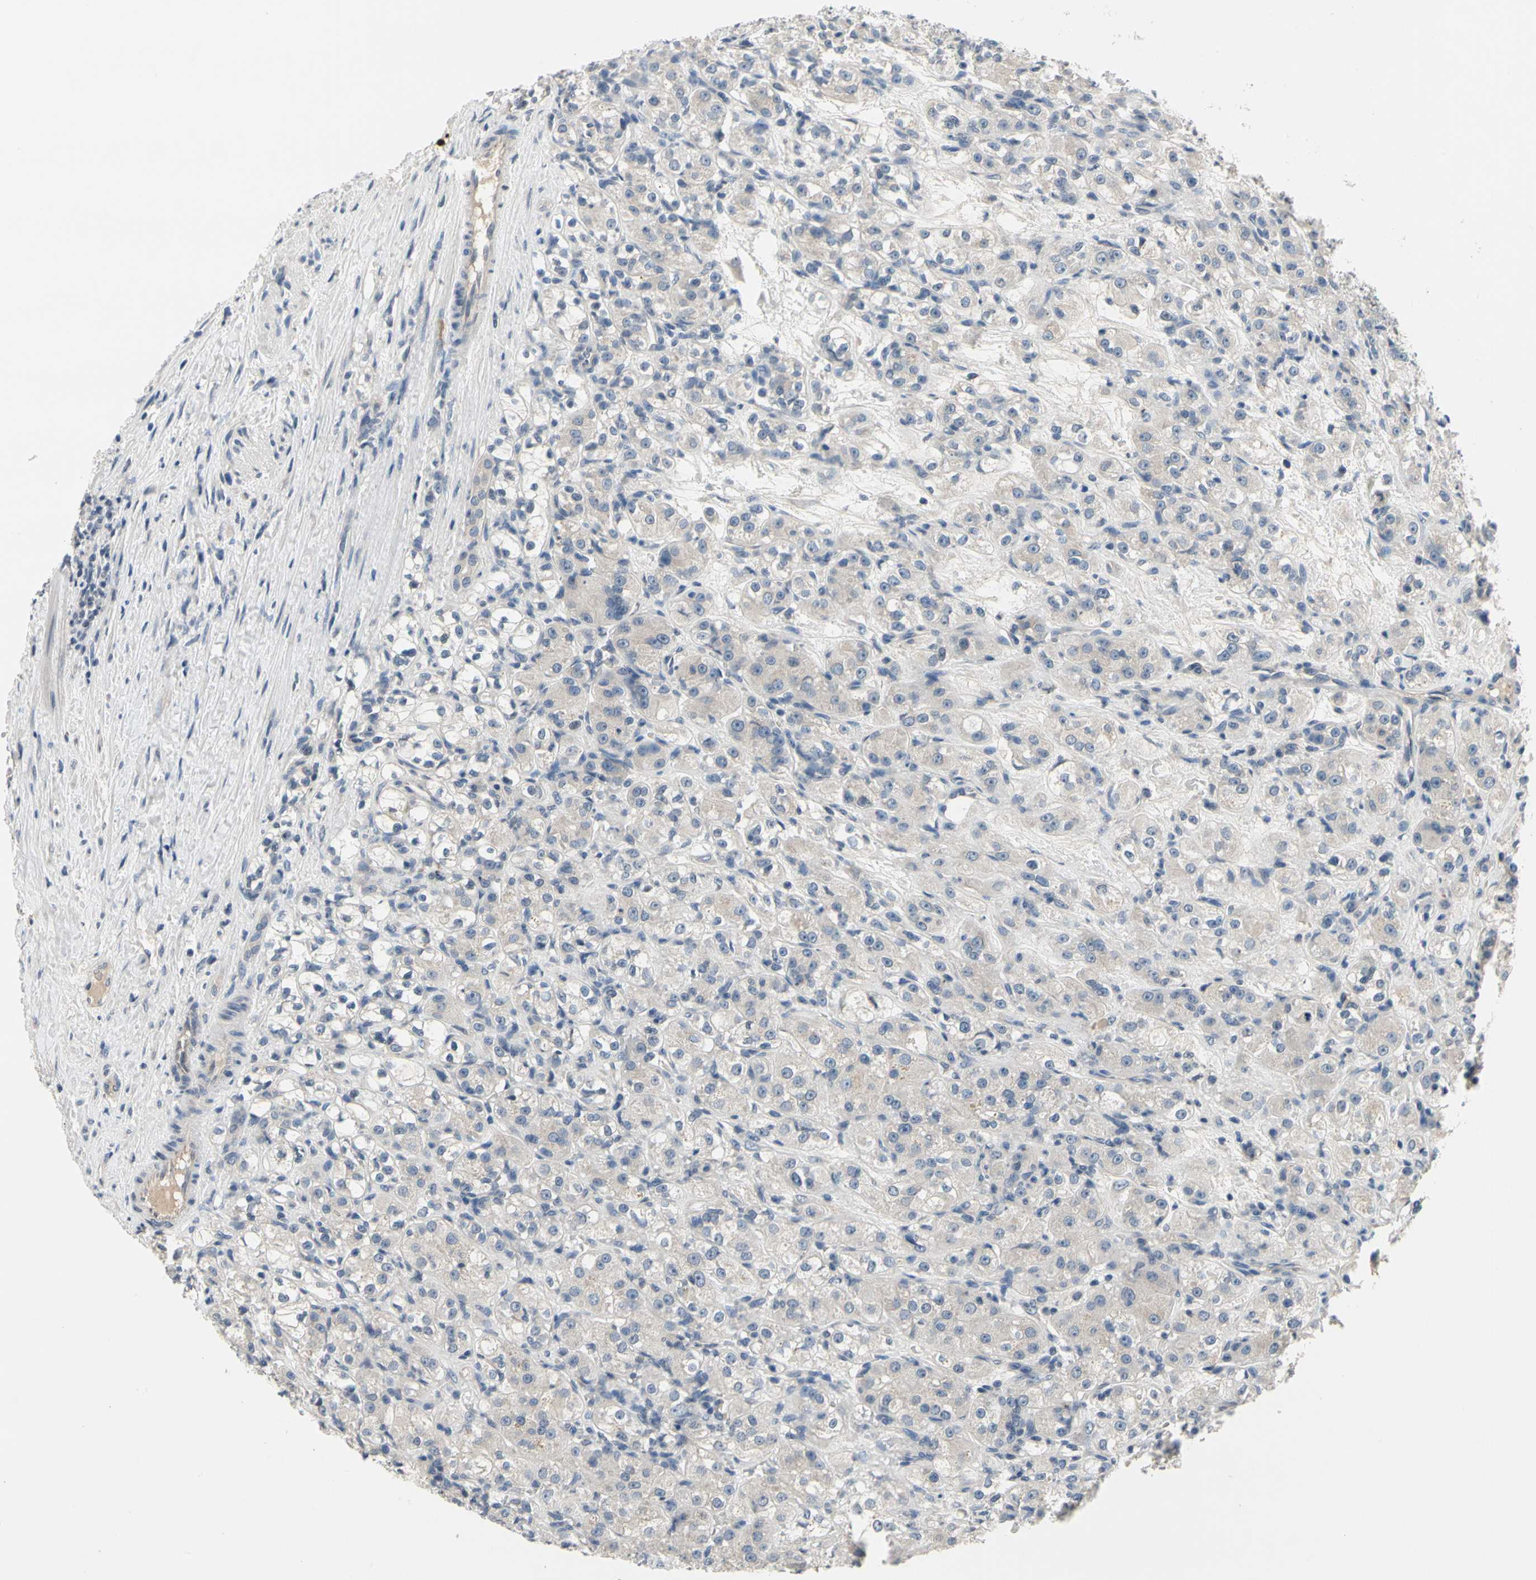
{"staining": {"intensity": "weak", "quantity": "<25%", "location": "cytoplasmic/membranous"}, "tissue": "renal cancer", "cell_type": "Tumor cells", "image_type": "cancer", "snomed": [{"axis": "morphology", "description": "Normal tissue, NOS"}, {"axis": "morphology", "description": "Adenocarcinoma, NOS"}, {"axis": "topography", "description": "Kidney"}], "caption": "A photomicrograph of human renal cancer (adenocarcinoma) is negative for staining in tumor cells.", "gene": "SELENOK", "patient": {"sex": "male", "age": 61}}